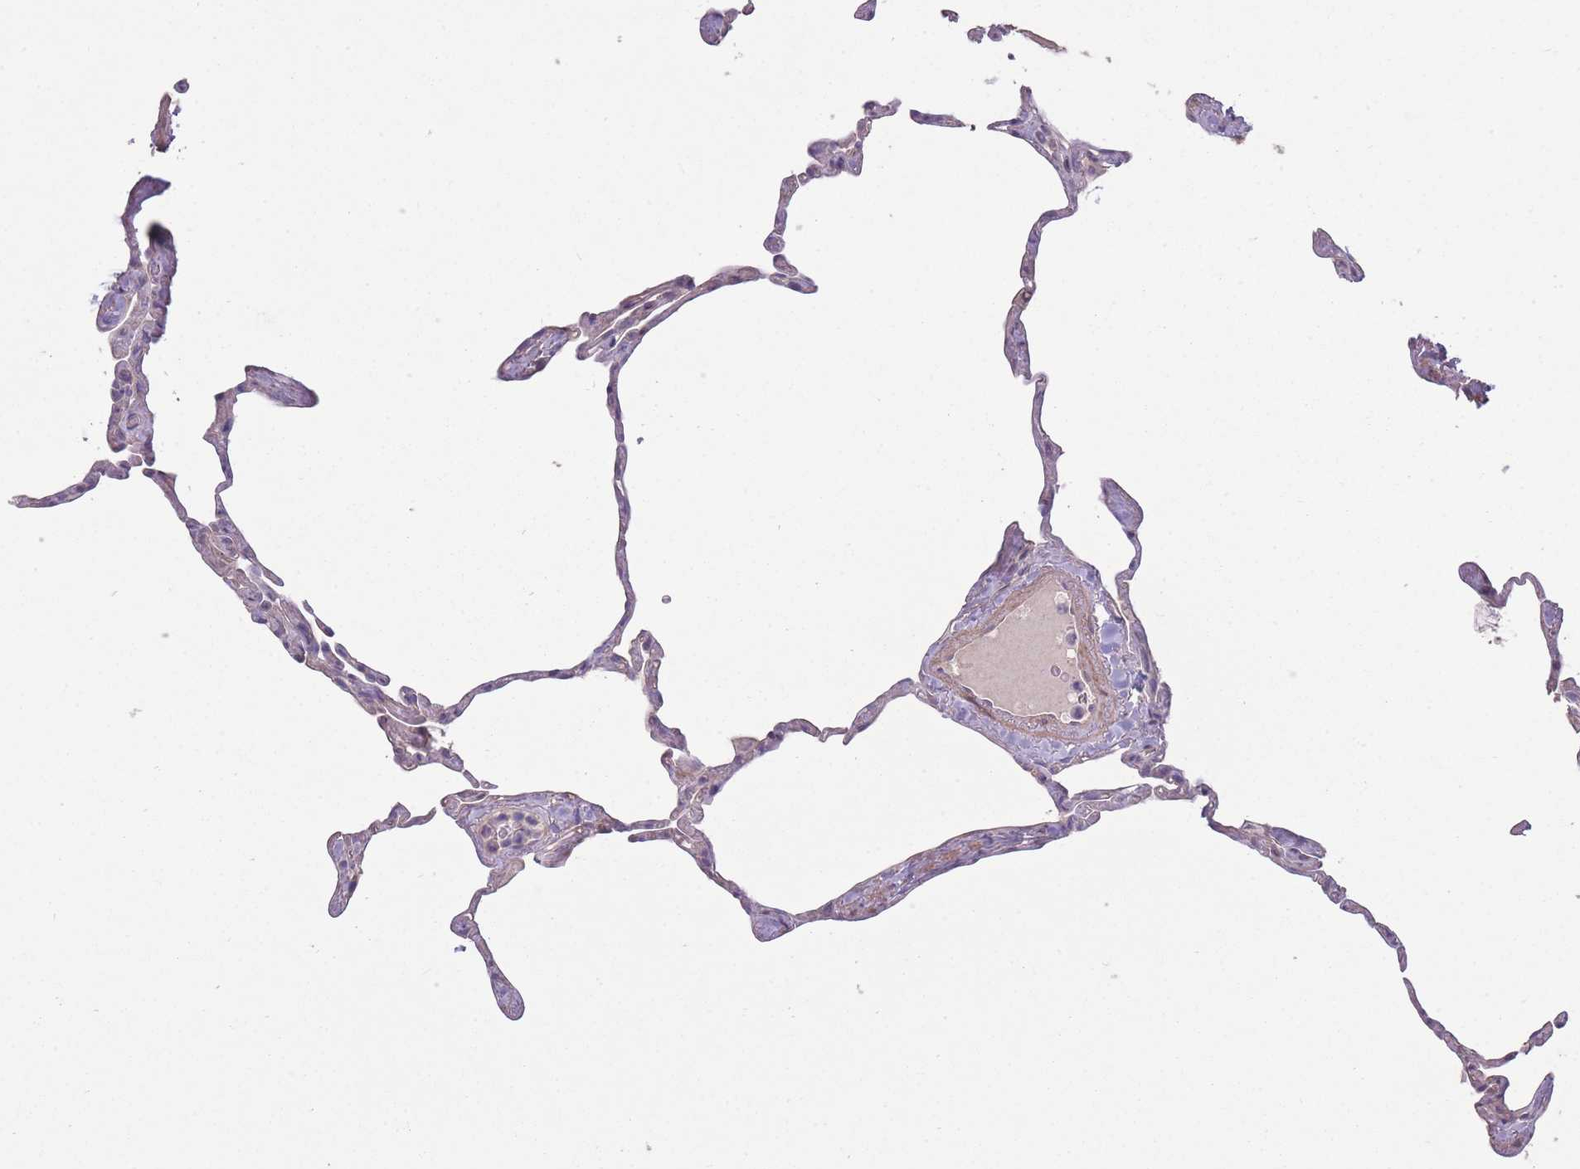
{"staining": {"intensity": "negative", "quantity": "none", "location": "none"}, "tissue": "lung", "cell_type": "Alveolar cells", "image_type": "normal", "snomed": [{"axis": "morphology", "description": "Normal tissue, NOS"}, {"axis": "topography", "description": "Lung"}], "caption": "IHC of normal human lung displays no expression in alveolar cells.", "gene": "RSPH10B2", "patient": {"sex": "male", "age": 65}}